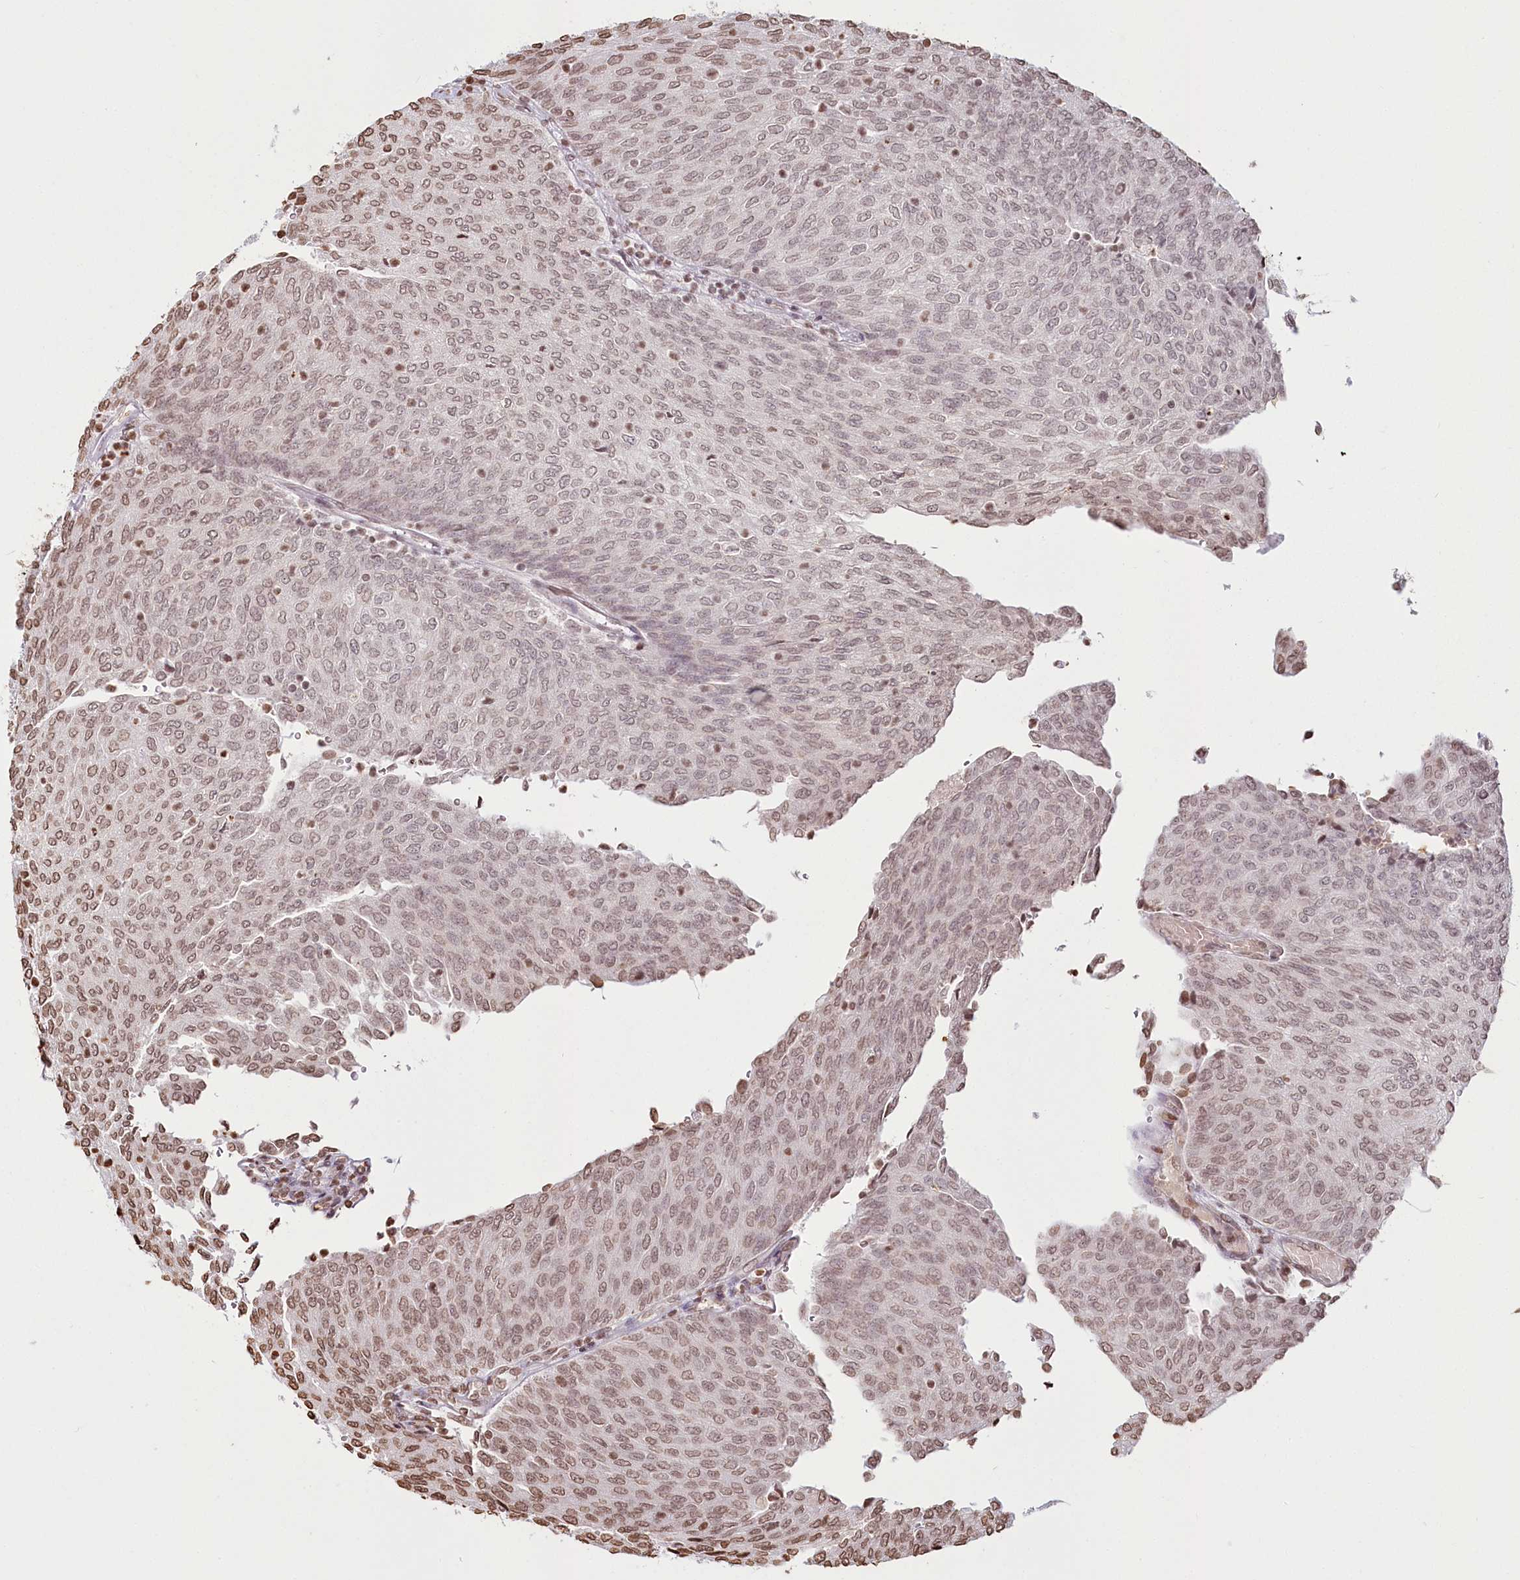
{"staining": {"intensity": "moderate", "quantity": ">75%", "location": "nuclear"}, "tissue": "urothelial cancer", "cell_type": "Tumor cells", "image_type": "cancer", "snomed": [{"axis": "morphology", "description": "Urothelial carcinoma, Low grade"}, {"axis": "topography", "description": "Urinary bladder"}], "caption": "Immunohistochemical staining of urothelial carcinoma (low-grade) displays medium levels of moderate nuclear protein positivity in approximately >75% of tumor cells. The protein of interest is shown in brown color, while the nuclei are stained blue.", "gene": "FAM13A", "patient": {"sex": "female", "age": 79}}